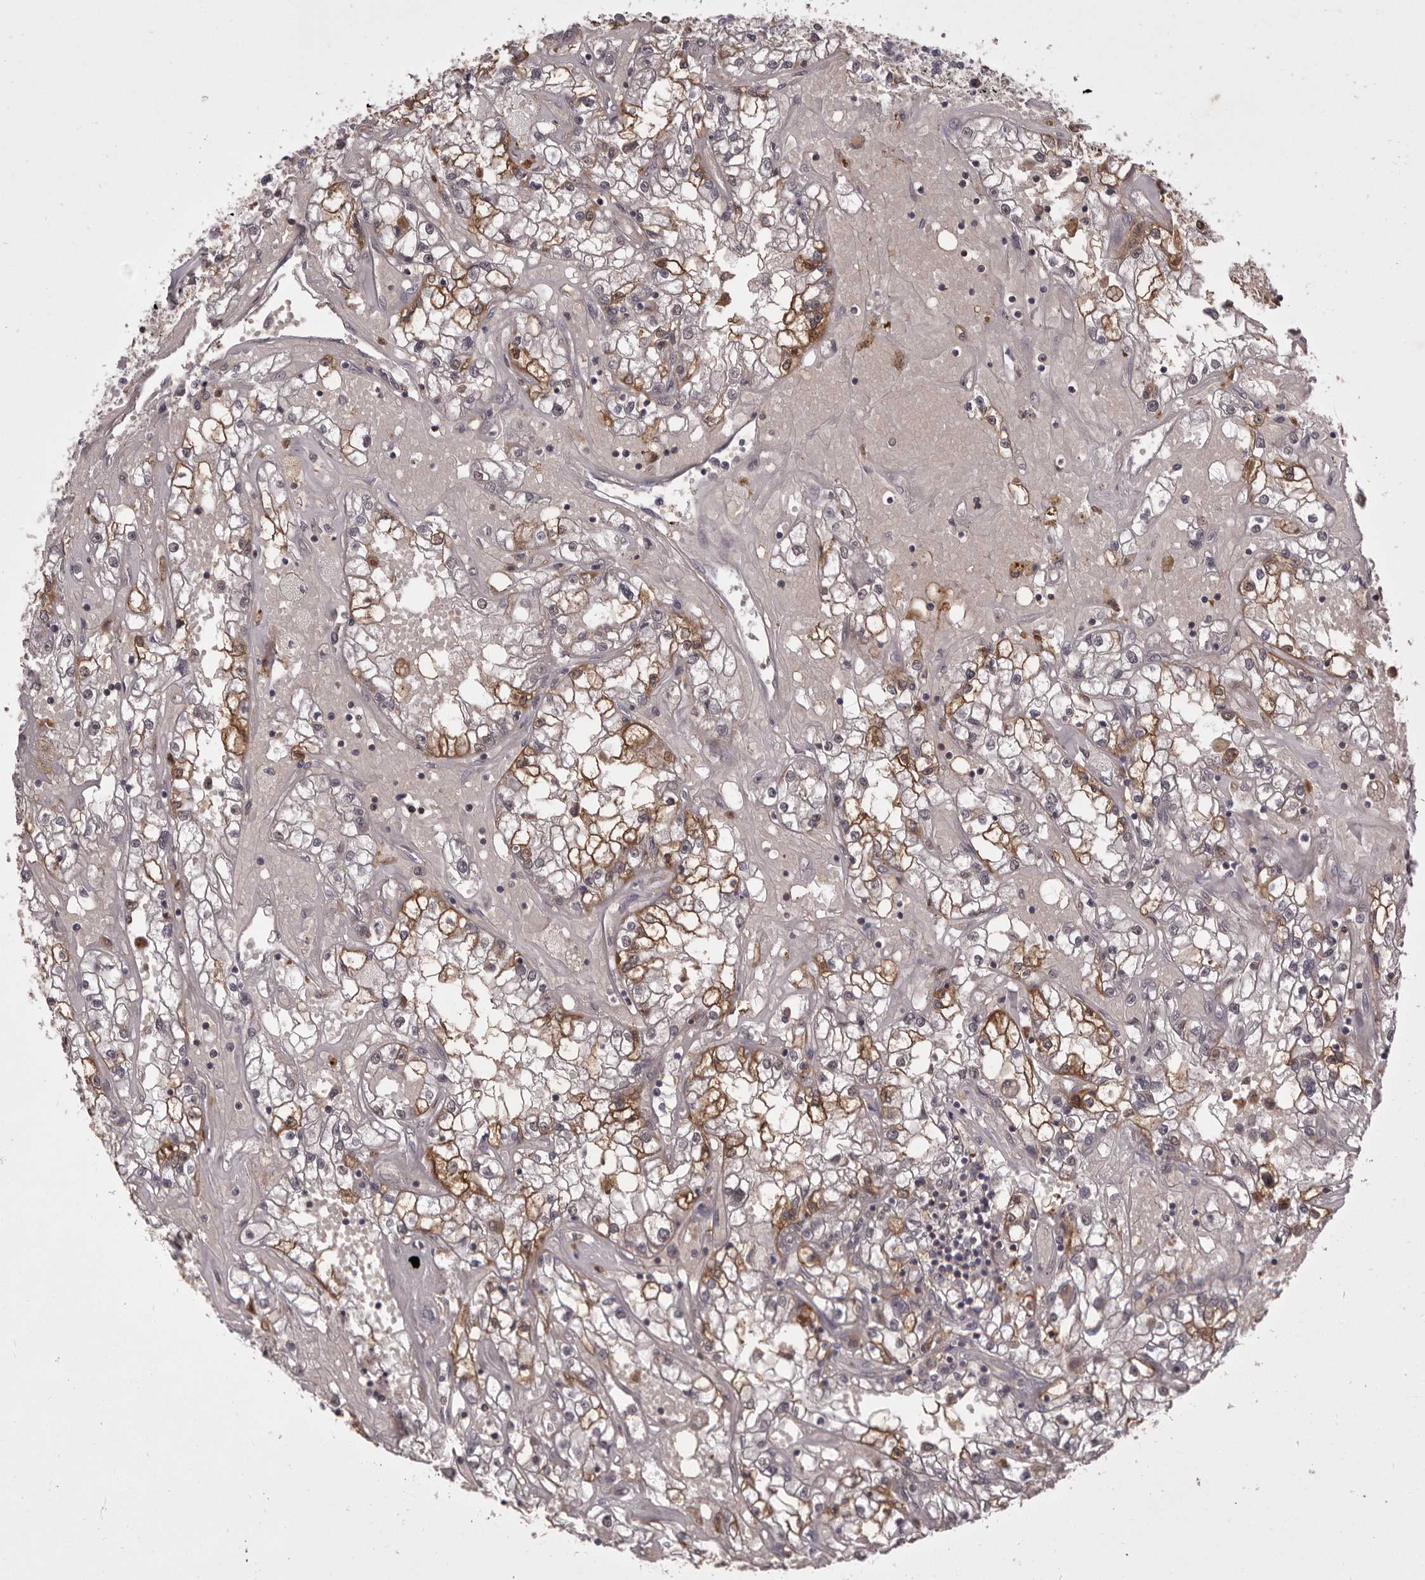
{"staining": {"intensity": "moderate", "quantity": "<25%", "location": "cytoplasmic/membranous"}, "tissue": "renal cancer", "cell_type": "Tumor cells", "image_type": "cancer", "snomed": [{"axis": "morphology", "description": "Adenocarcinoma, NOS"}, {"axis": "topography", "description": "Kidney"}], "caption": "Immunohistochemistry (IHC) histopathology image of human renal cancer (adenocarcinoma) stained for a protein (brown), which exhibits low levels of moderate cytoplasmic/membranous expression in about <25% of tumor cells.", "gene": "MDH1", "patient": {"sex": "male", "age": 56}}